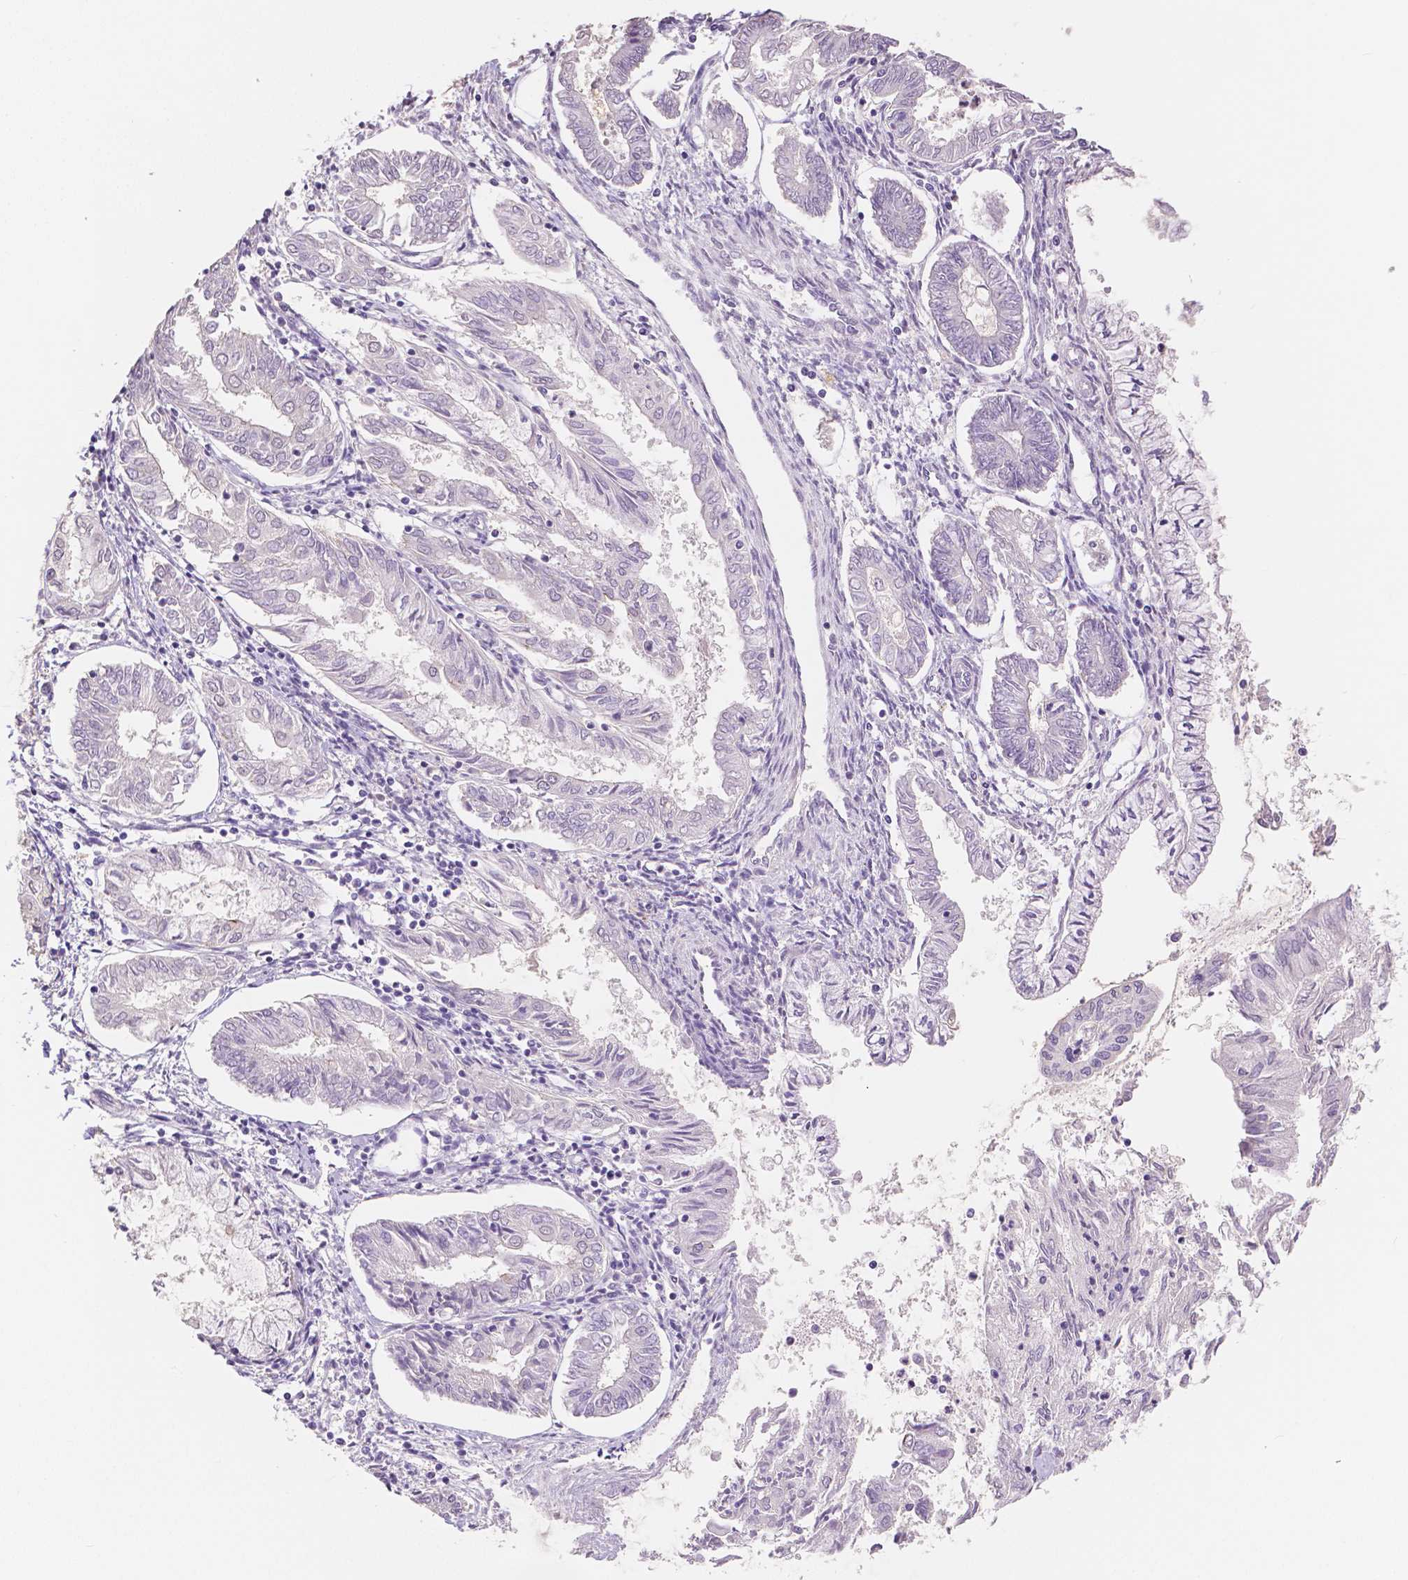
{"staining": {"intensity": "negative", "quantity": "none", "location": "none"}, "tissue": "endometrial cancer", "cell_type": "Tumor cells", "image_type": "cancer", "snomed": [{"axis": "morphology", "description": "Adenocarcinoma, NOS"}, {"axis": "topography", "description": "Endometrium"}], "caption": "DAB immunohistochemical staining of human endometrial adenocarcinoma shows no significant staining in tumor cells.", "gene": "OCLN", "patient": {"sex": "female", "age": 68}}